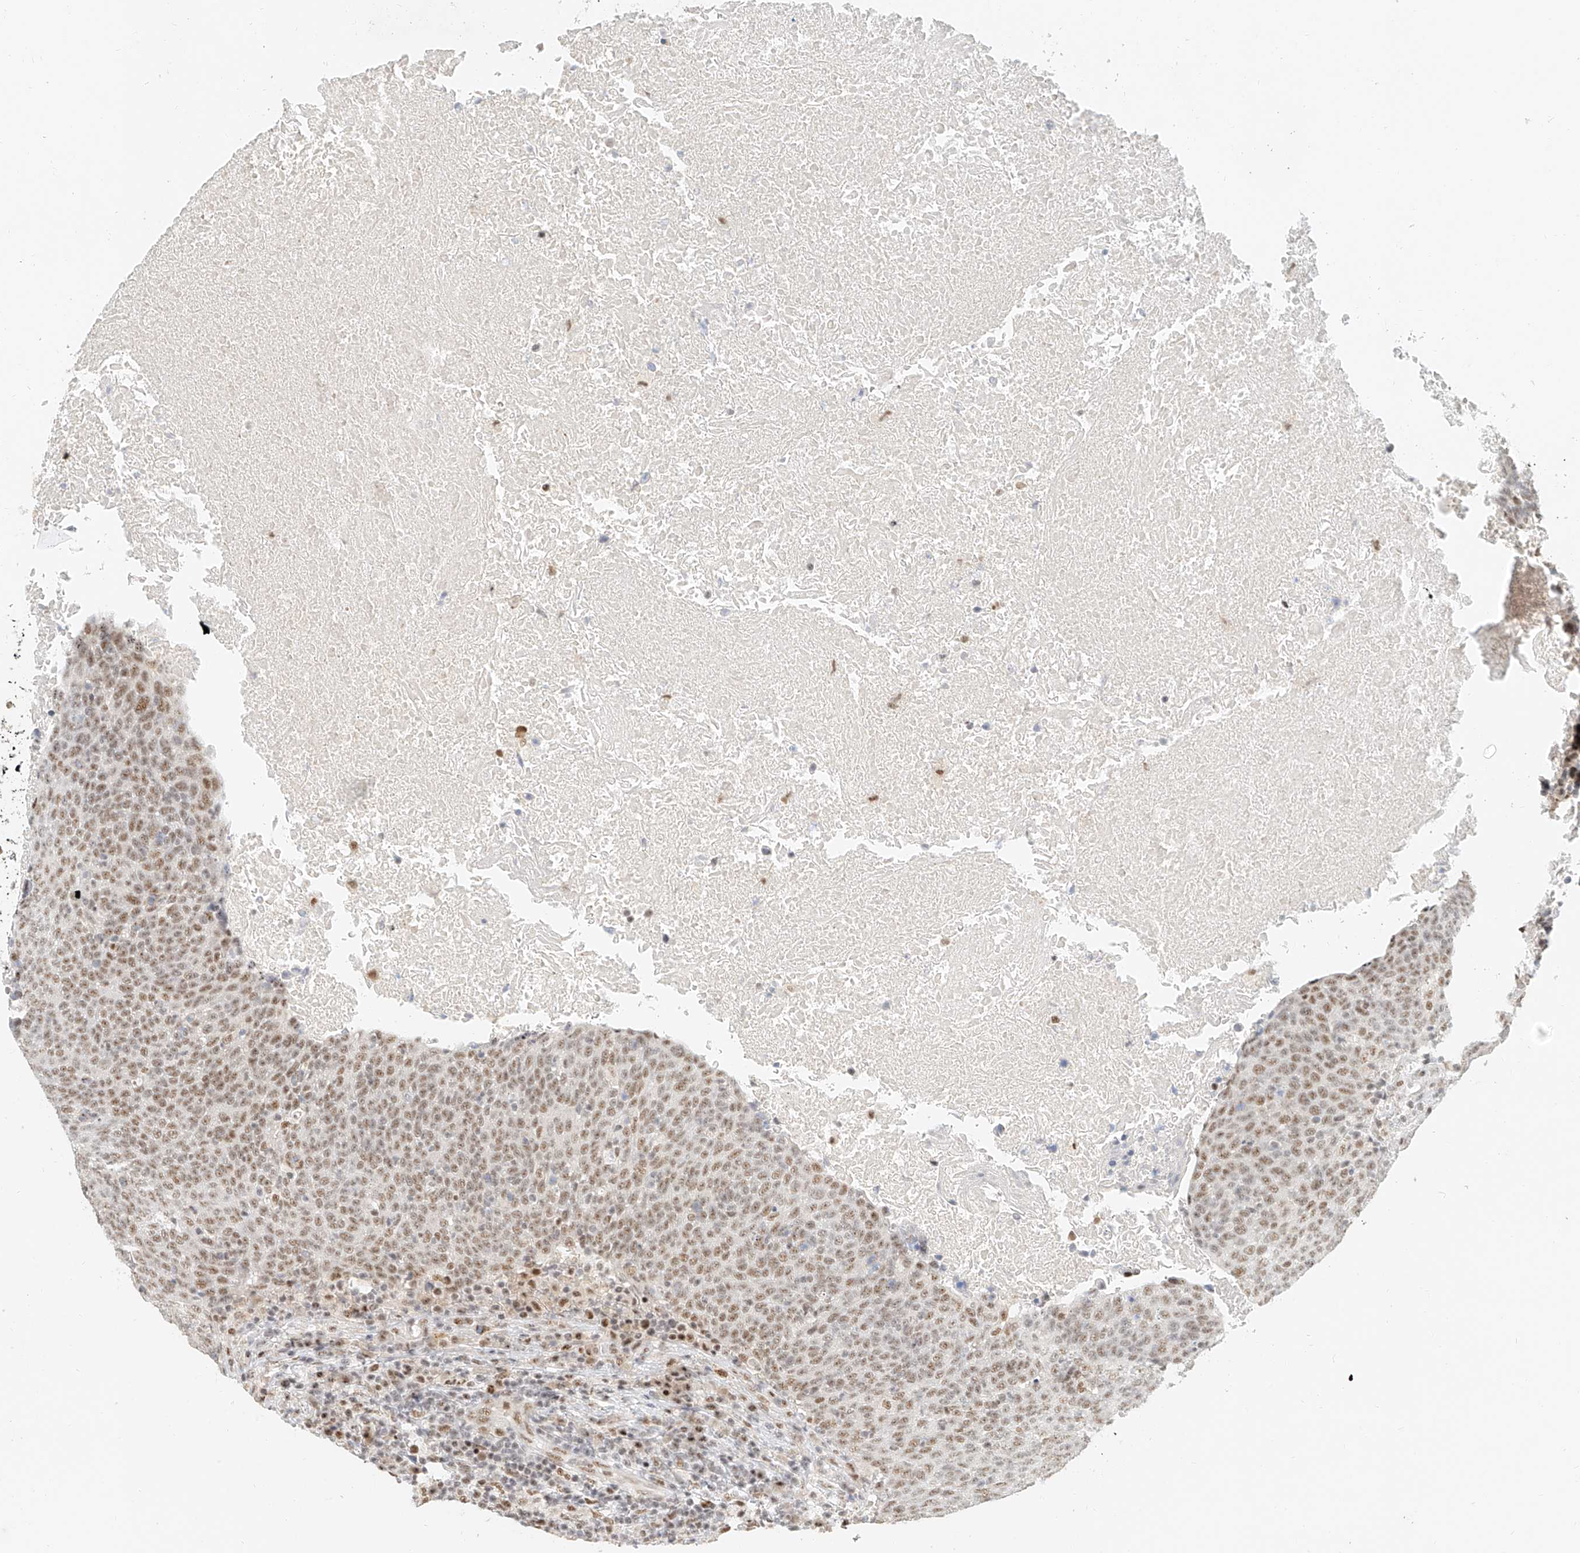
{"staining": {"intensity": "moderate", "quantity": ">75%", "location": "nuclear"}, "tissue": "head and neck cancer", "cell_type": "Tumor cells", "image_type": "cancer", "snomed": [{"axis": "morphology", "description": "Squamous cell carcinoma, NOS"}, {"axis": "morphology", "description": "Squamous cell carcinoma, metastatic, NOS"}, {"axis": "topography", "description": "Lymph node"}, {"axis": "topography", "description": "Head-Neck"}], "caption": "Head and neck cancer was stained to show a protein in brown. There is medium levels of moderate nuclear positivity in approximately >75% of tumor cells.", "gene": "CXorf58", "patient": {"sex": "male", "age": 62}}